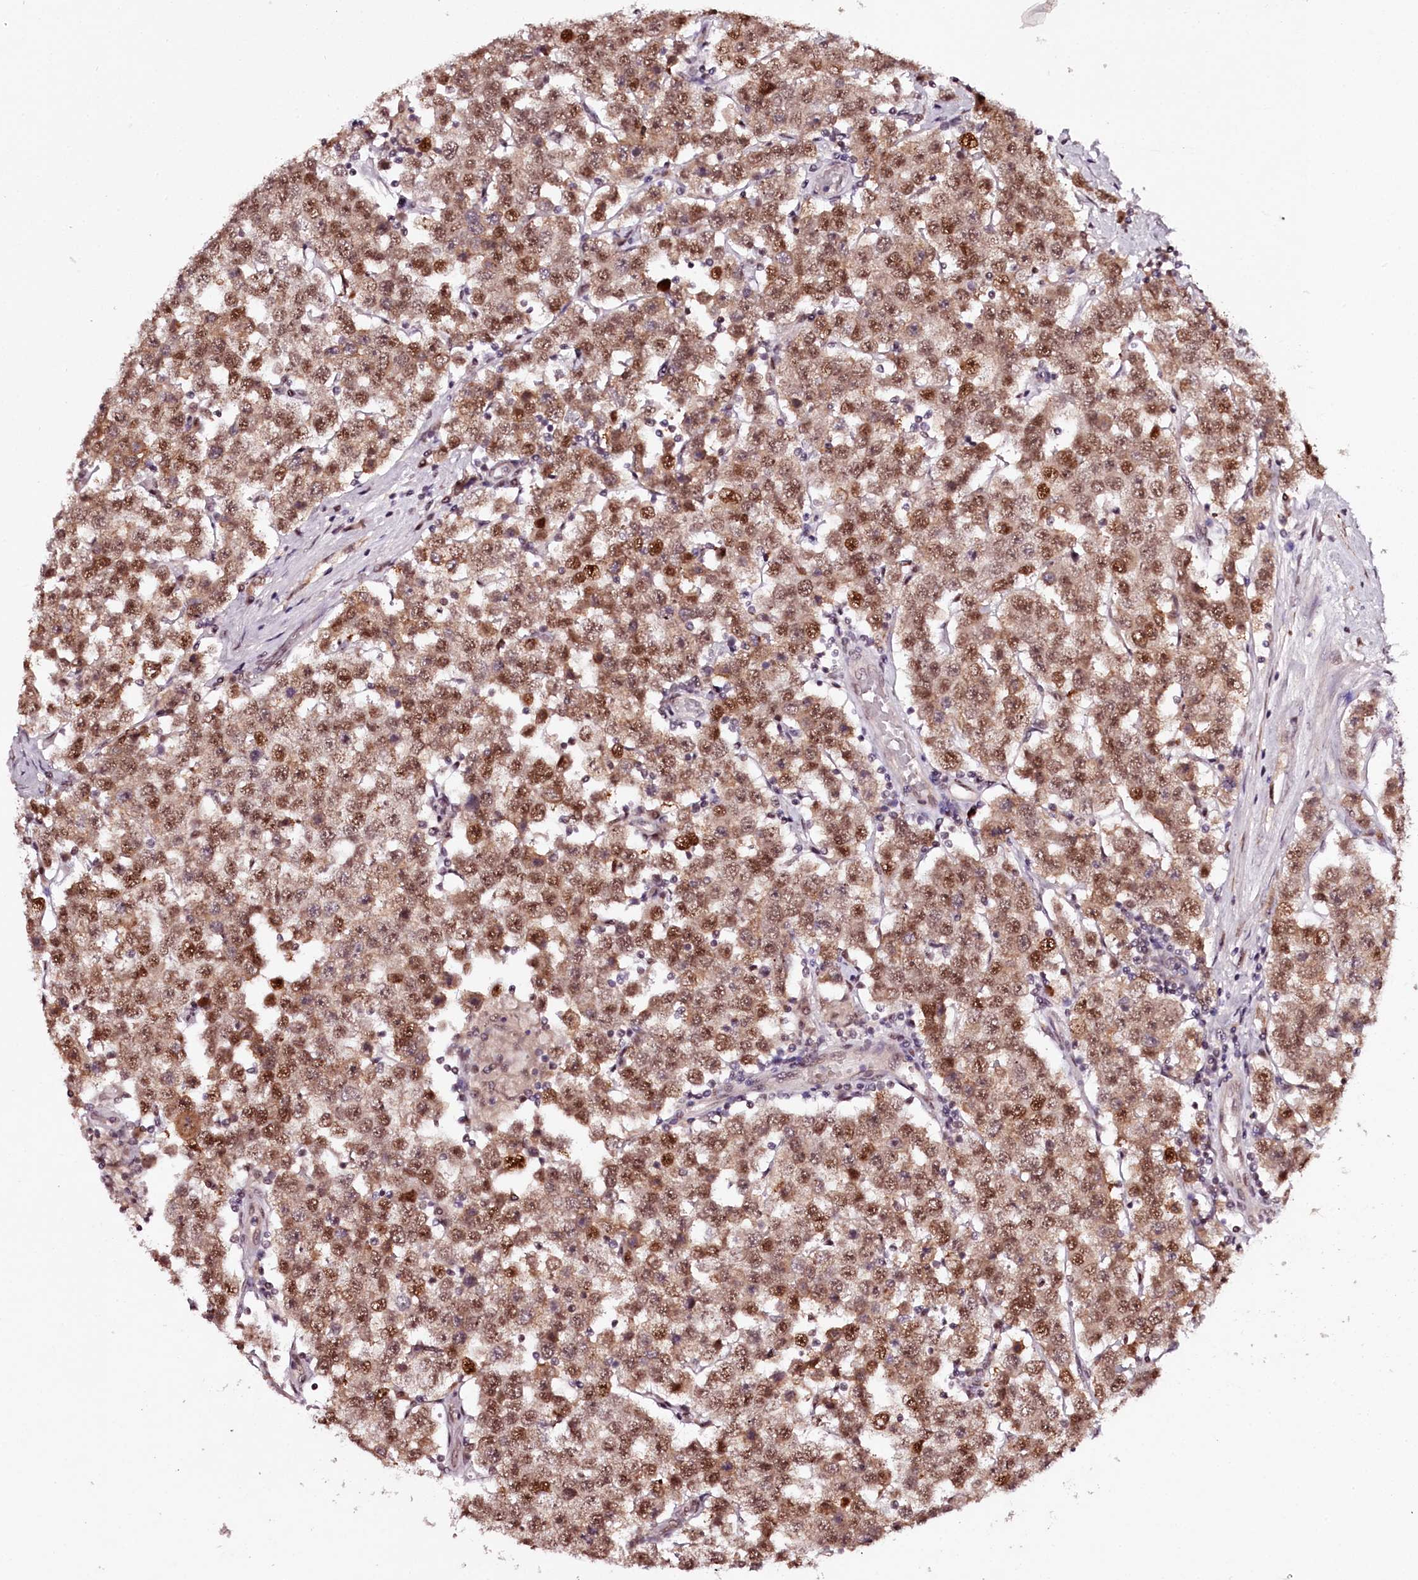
{"staining": {"intensity": "moderate", "quantity": ">75%", "location": "cytoplasmic/membranous,nuclear"}, "tissue": "testis cancer", "cell_type": "Tumor cells", "image_type": "cancer", "snomed": [{"axis": "morphology", "description": "Seminoma, NOS"}, {"axis": "topography", "description": "Testis"}], "caption": "Protein positivity by immunohistochemistry exhibits moderate cytoplasmic/membranous and nuclear staining in about >75% of tumor cells in testis seminoma.", "gene": "TTC33", "patient": {"sex": "male", "age": 28}}